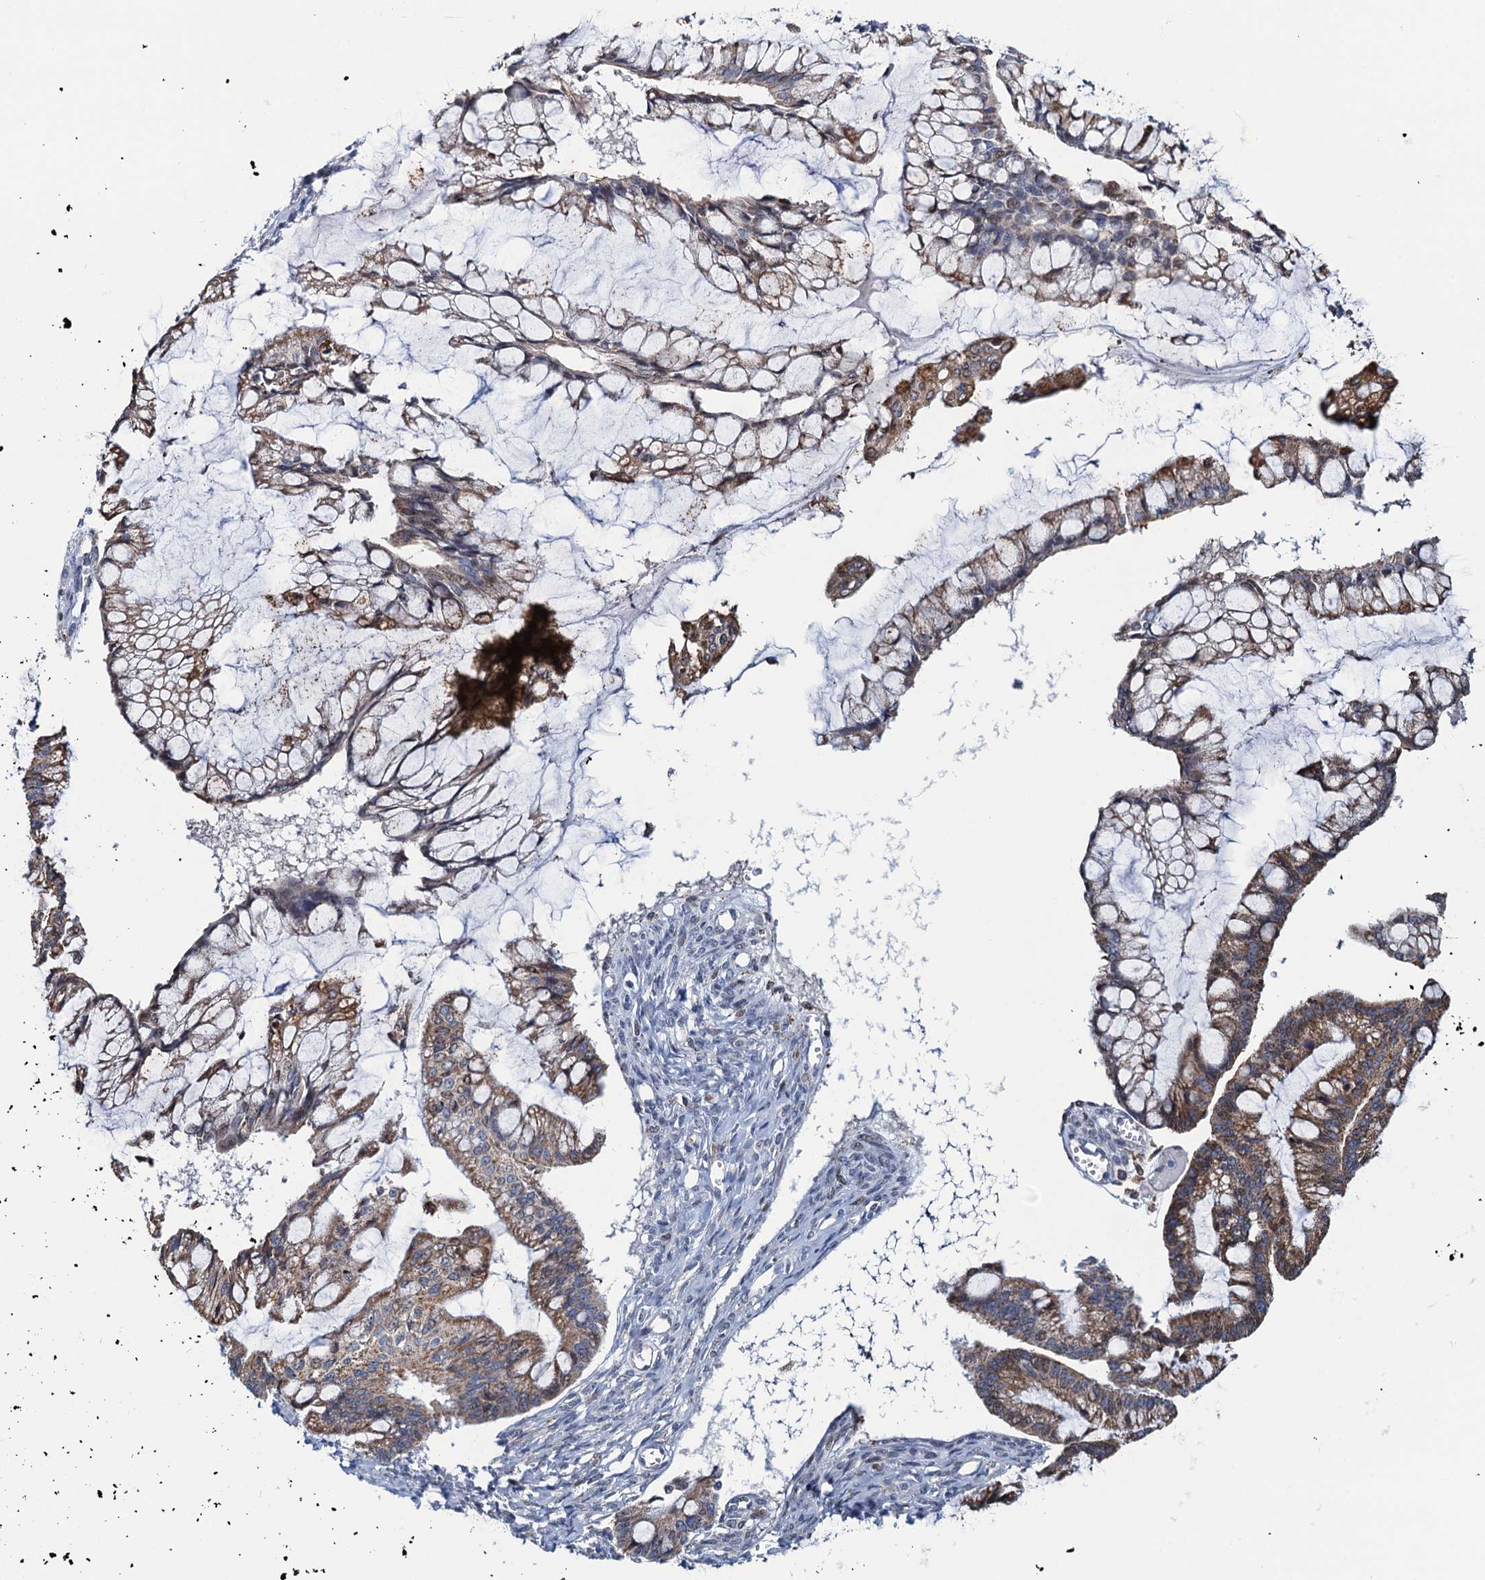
{"staining": {"intensity": "moderate", "quantity": ">75%", "location": "cytoplasmic/membranous"}, "tissue": "ovarian cancer", "cell_type": "Tumor cells", "image_type": "cancer", "snomed": [{"axis": "morphology", "description": "Cystadenocarcinoma, mucinous, NOS"}, {"axis": "topography", "description": "Ovary"}], "caption": "Mucinous cystadenocarcinoma (ovarian) stained for a protein exhibits moderate cytoplasmic/membranous positivity in tumor cells.", "gene": "CCDC102A", "patient": {"sex": "female", "age": 73}}